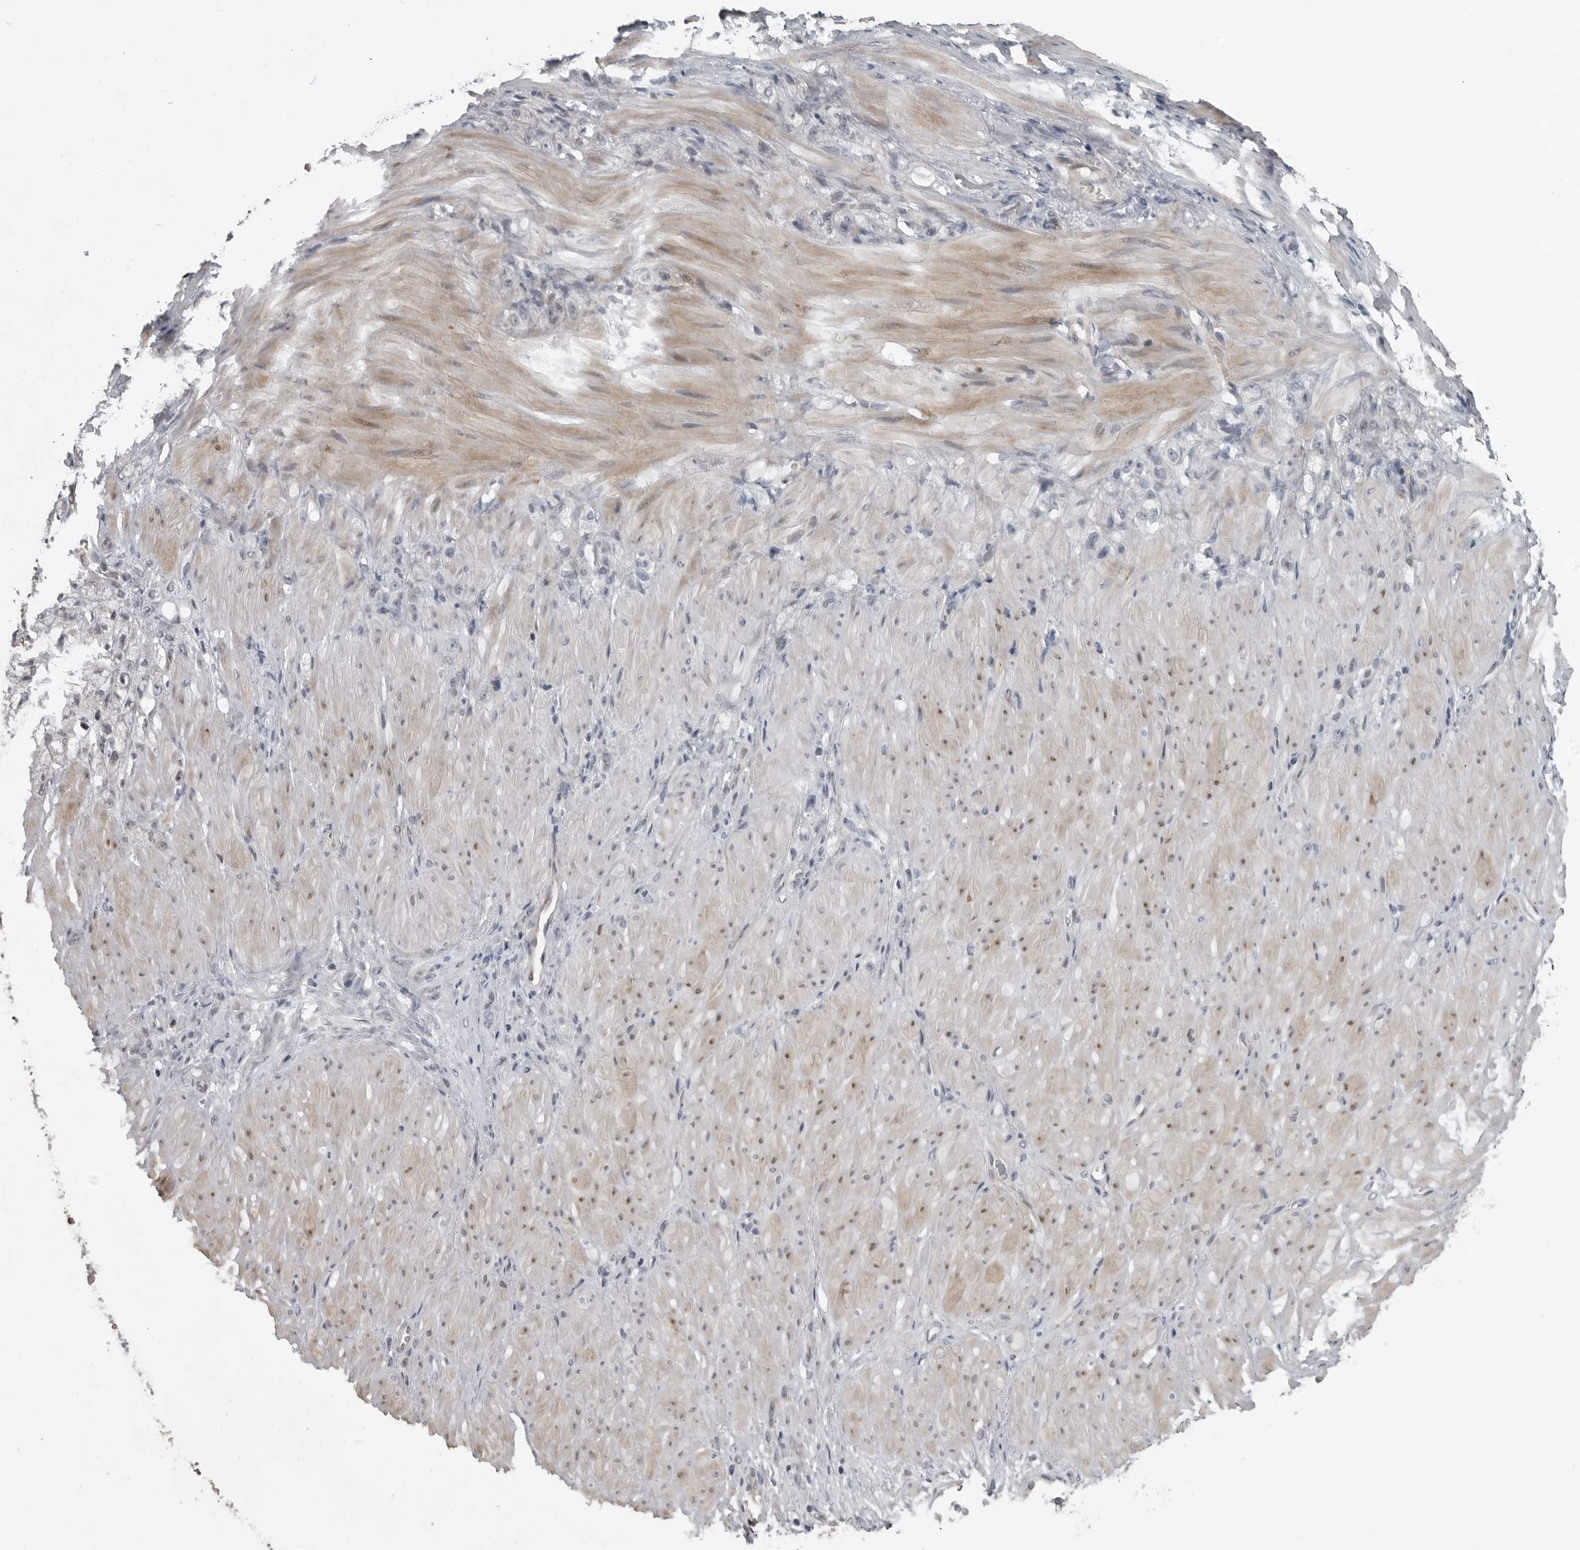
{"staining": {"intensity": "negative", "quantity": "none", "location": "none"}, "tissue": "stomach cancer", "cell_type": "Tumor cells", "image_type": "cancer", "snomed": [{"axis": "morphology", "description": "Normal tissue, NOS"}, {"axis": "morphology", "description": "Adenocarcinoma, NOS"}, {"axis": "topography", "description": "Stomach"}], "caption": "A micrograph of stomach cancer (adenocarcinoma) stained for a protein exhibits no brown staining in tumor cells.", "gene": "PRRX2", "patient": {"sex": "male", "age": 82}}